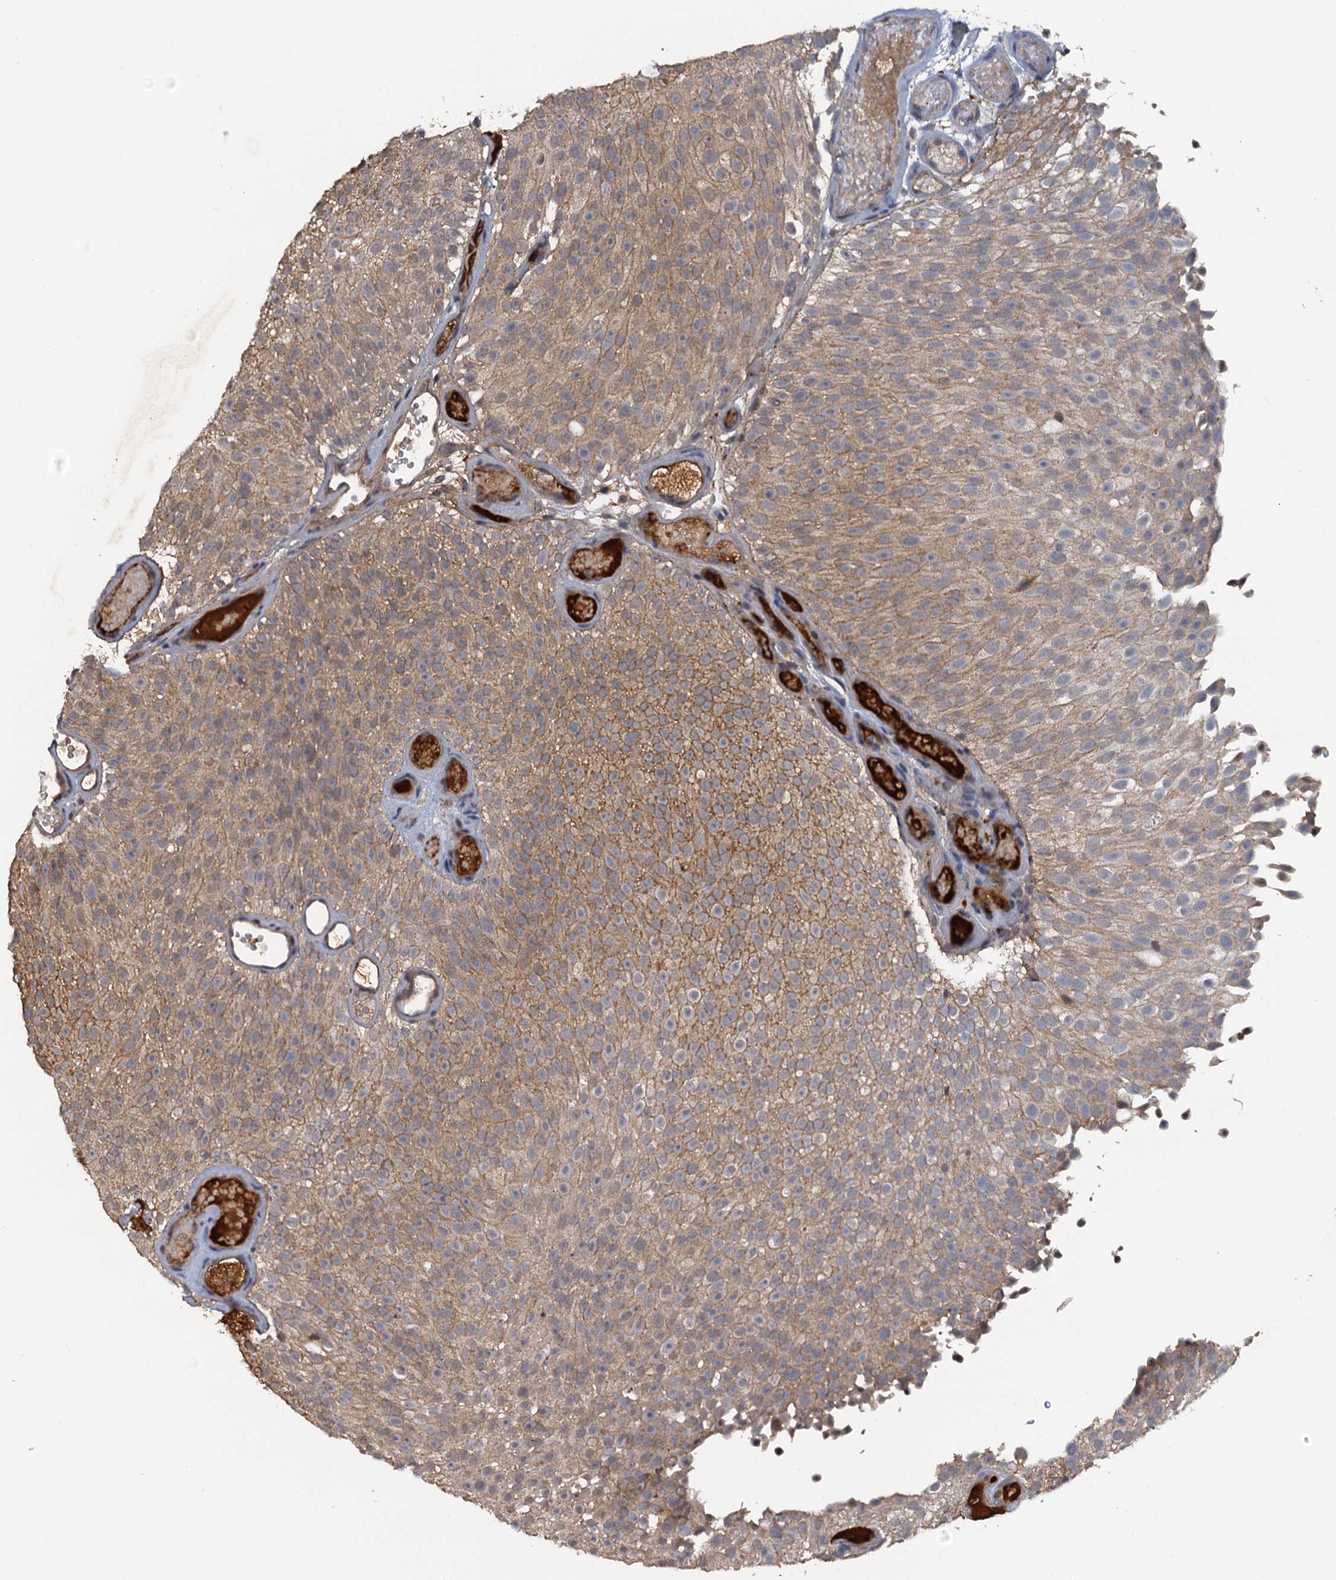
{"staining": {"intensity": "weak", "quantity": ">75%", "location": "cytoplasmic/membranous"}, "tissue": "urothelial cancer", "cell_type": "Tumor cells", "image_type": "cancer", "snomed": [{"axis": "morphology", "description": "Urothelial carcinoma, Low grade"}, {"axis": "topography", "description": "Urinary bladder"}], "caption": "DAB (3,3'-diaminobenzidine) immunohistochemical staining of urothelial cancer shows weak cytoplasmic/membranous protein expression in about >75% of tumor cells.", "gene": "HAPLN3", "patient": {"sex": "male", "age": 78}}